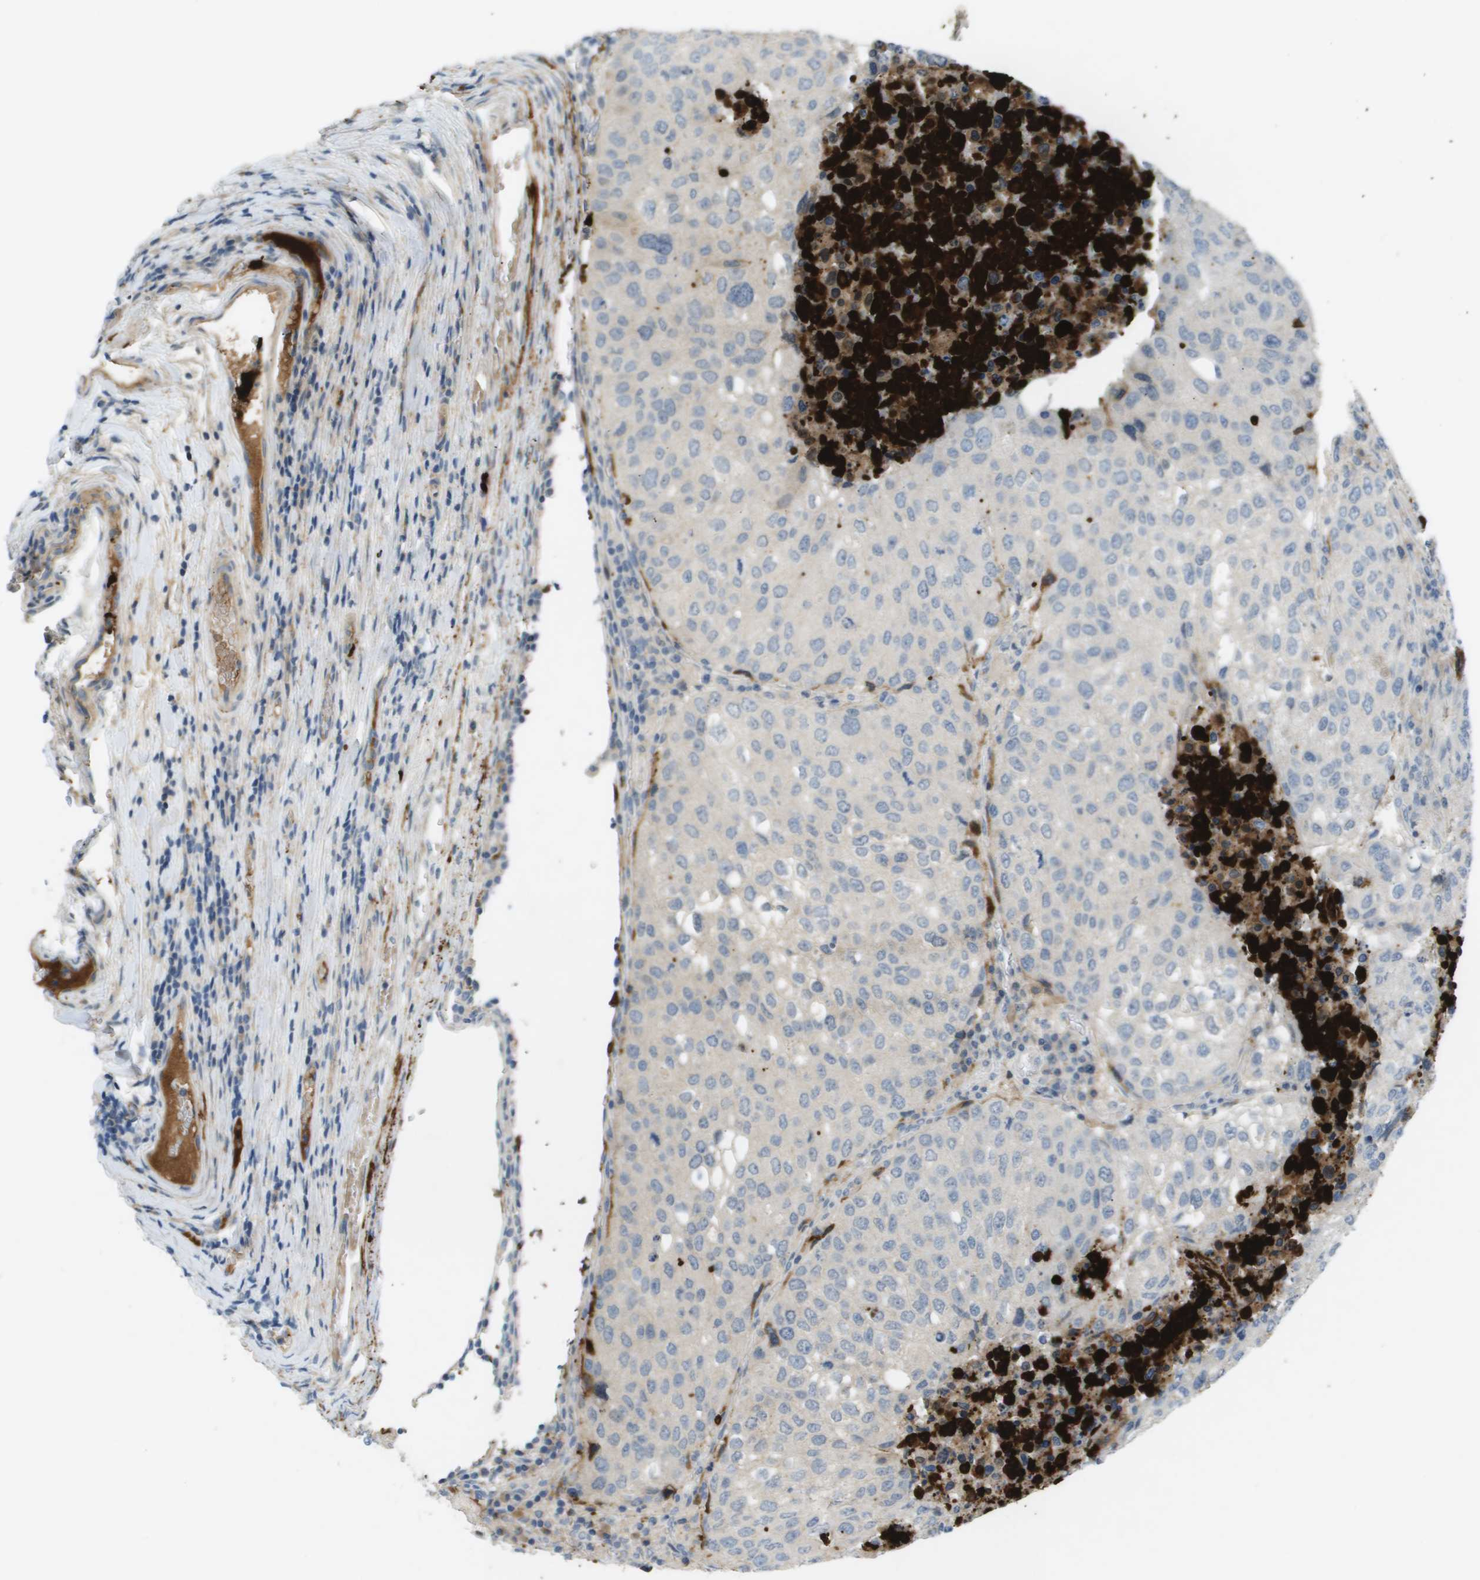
{"staining": {"intensity": "negative", "quantity": "none", "location": "none"}, "tissue": "urothelial cancer", "cell_type": "Tumor cells", "image_type": "cancer", "snomed": [{"axis": "morphology", "description": "Urothelial carcinoma, High grade"}, {"axis": "topography", "description": "Lymph node"}, {"axis": "topography", "description": "Urinary bladder"}], "caption": "Urothelial cancer was stained to show a protein in brown. There is no significant positivity in tumor cells.", "gene": "VTN", "patient": {"sex": "male", "age": 51}}